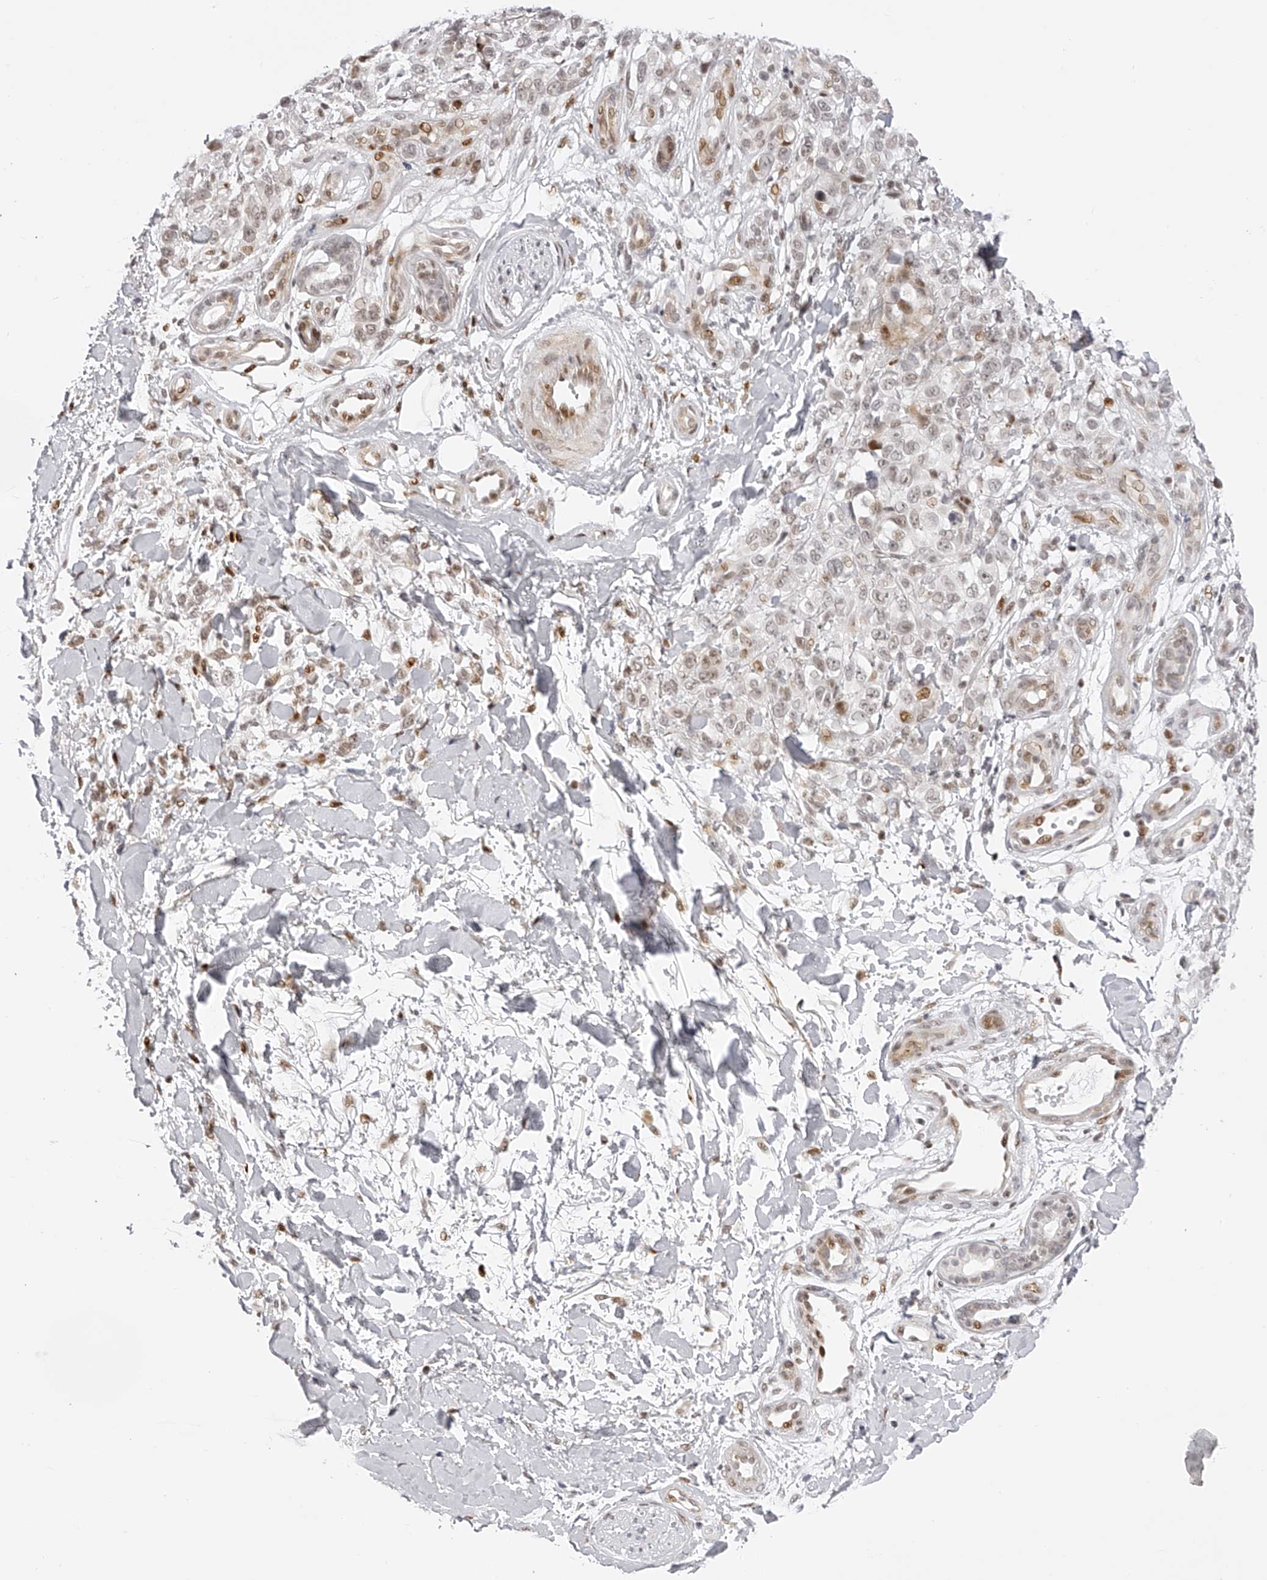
{"staining": {"intensity": "moderate", "quantity": "<25%", "location": "nuclear"}, "tissue": "melanoma", "cell_type": "Tumor cells", "image_type": "cancer", "snomed": [{"axis": "morphology", "description": "Malignant melanoma, Metastatic site"}, {"axis": "topography", "description": "Skin"}], "caption": "Malignant melanoma (metastatic site) was stained to show a protein in brown. There is low levels of moderate nuclear positivity in approximately <25% of tumor cells. (IHC, brightfield microscopy, high magnification).", "gene": "PLEKHG1", "patient": {"sex": "female", "age": 72}}